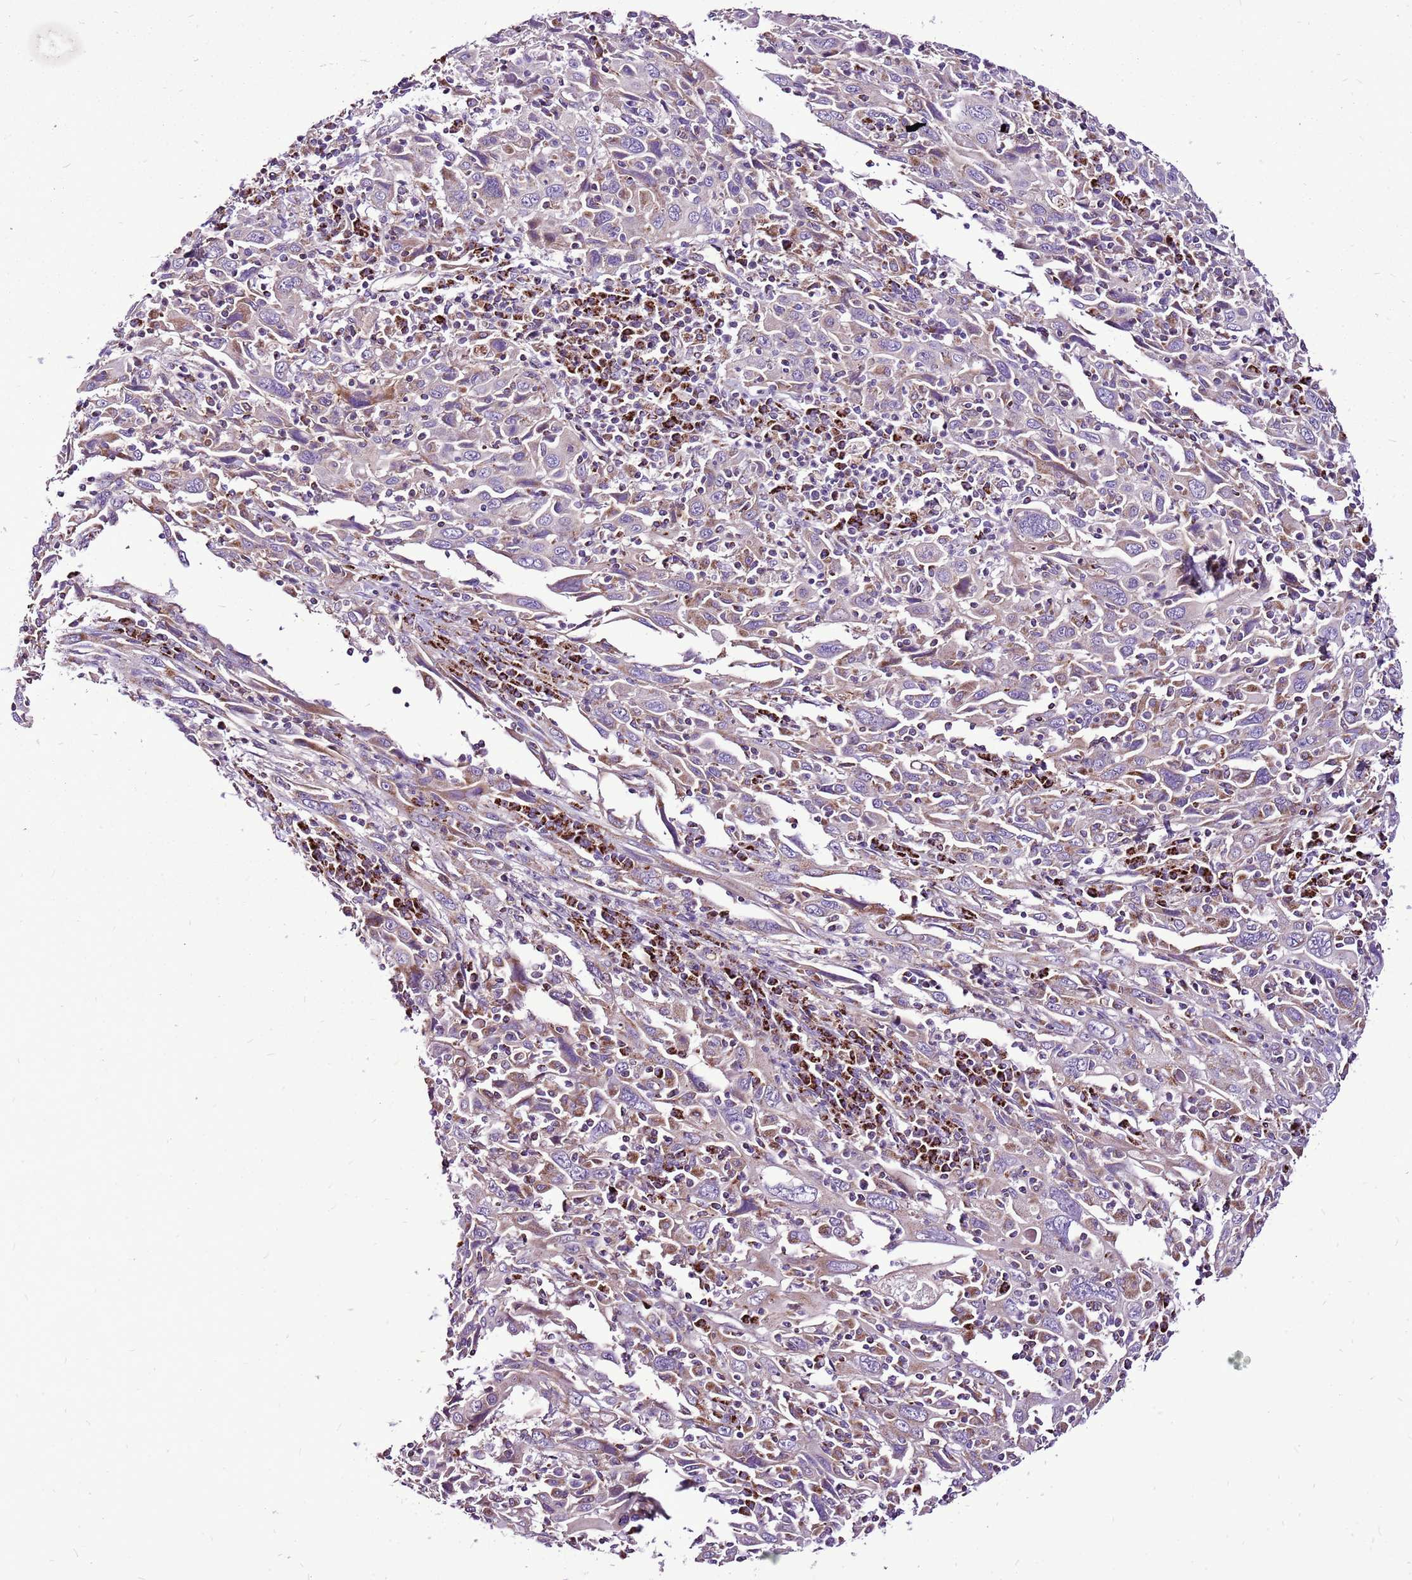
{"staining": {"intensity": "weak", "quantity": "<25%", "location": "cytoplasmic/membranous"}, "tissue": "cervical cancer", "cell_type": "Tumor cells", "image_type": "cancer", "snomed": [{"axis": "morphology", "description": "Squamous cell carcinoma, NOS"}, {"axis": "topography", "description": "Cervix"}], "caption": "Immunohistochemical staining of human cervical cancer shows no significant staining in tumor cells.", "gene": "GCDH", "patient": {"sex": "female", "age": 46}}